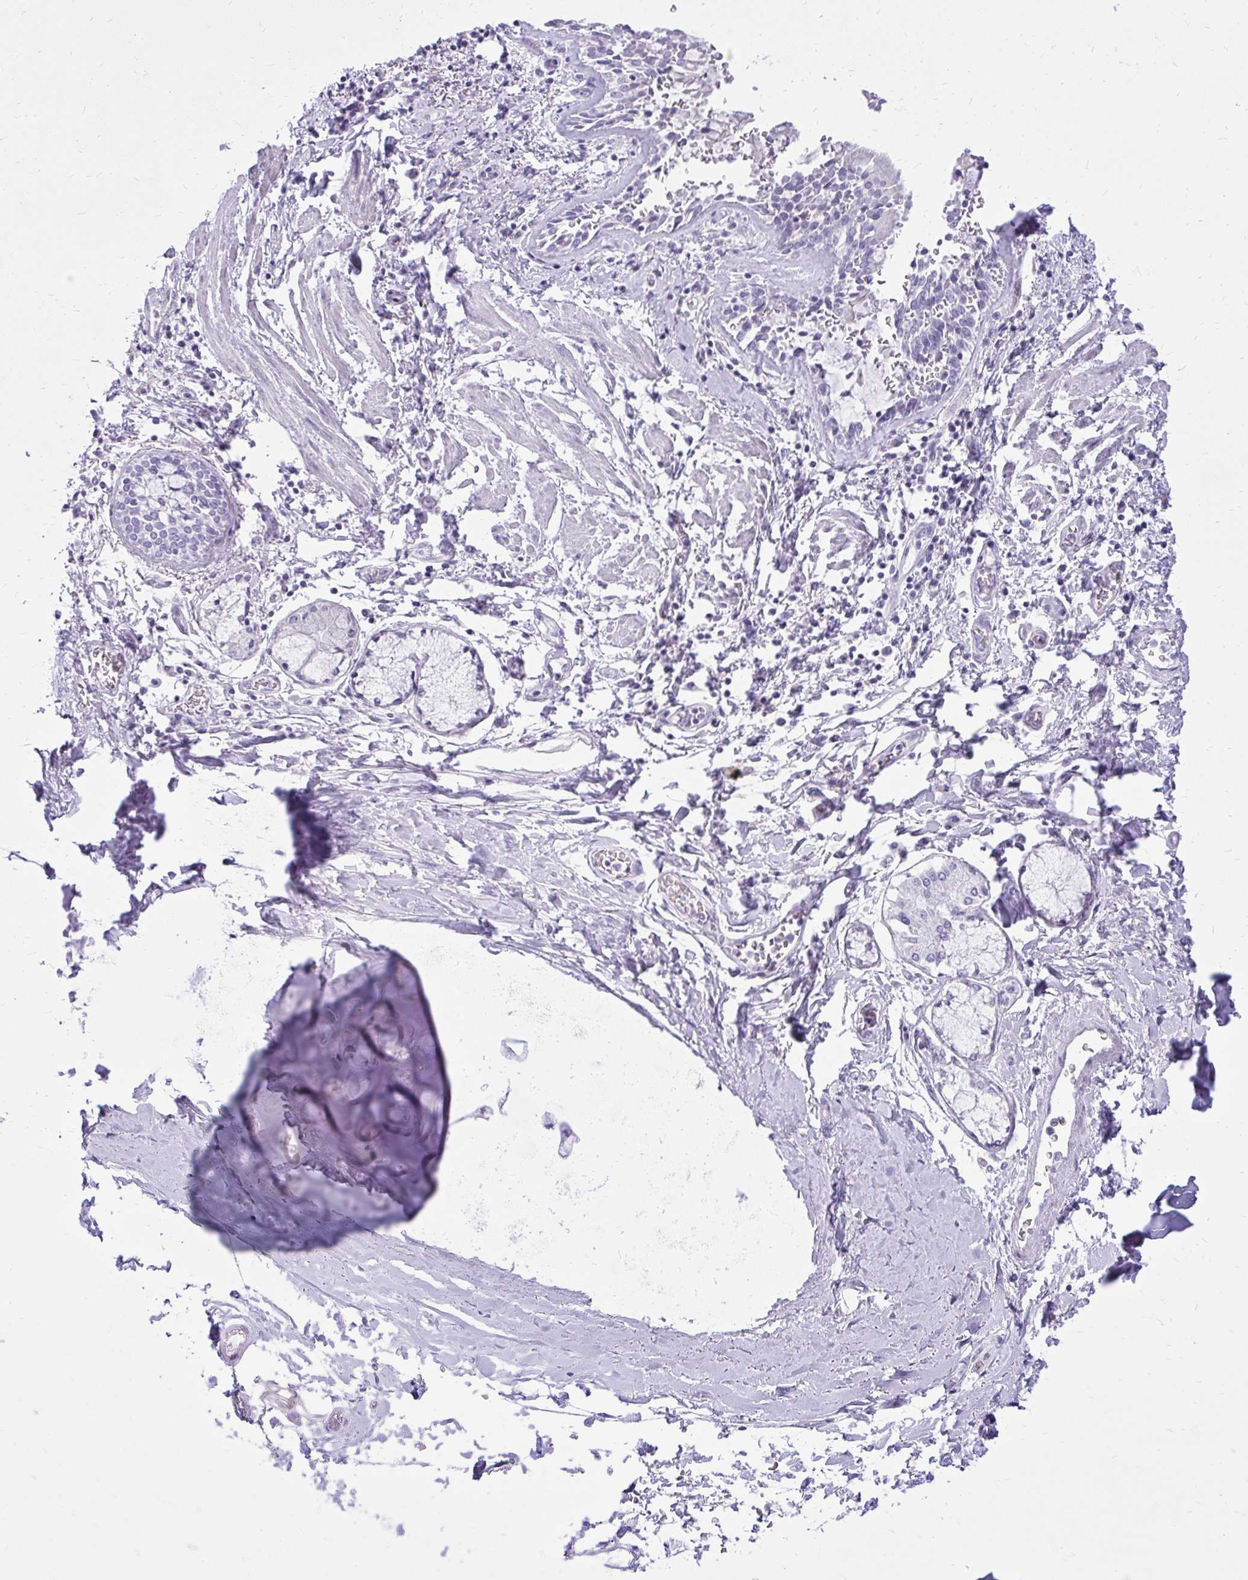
{"staining": {"intensity": "negative", "quantity": "none", "location": "none"}, "tissue": "adipose tissue", "cell_type": "Adipocytes", "image_type": "normal", "snomed": [{"axis": "morphology", "description": "Normal tissue, NOS"}, {"axis": "morphology", "description": "Degeneration, NOS"}, {"axis": "topography", "description": "Cartilage tissue"}, {"axis": "topography", "description": "Lung"}], "caption": "This micrograph is of normal adipose tissue stained with IHC to label a protein in brown with the nuclei are counter-stained blue. There is no expression in adipocytes.", "gene": "PRAP1", "patient": {"sex": "female", "age": 61}}